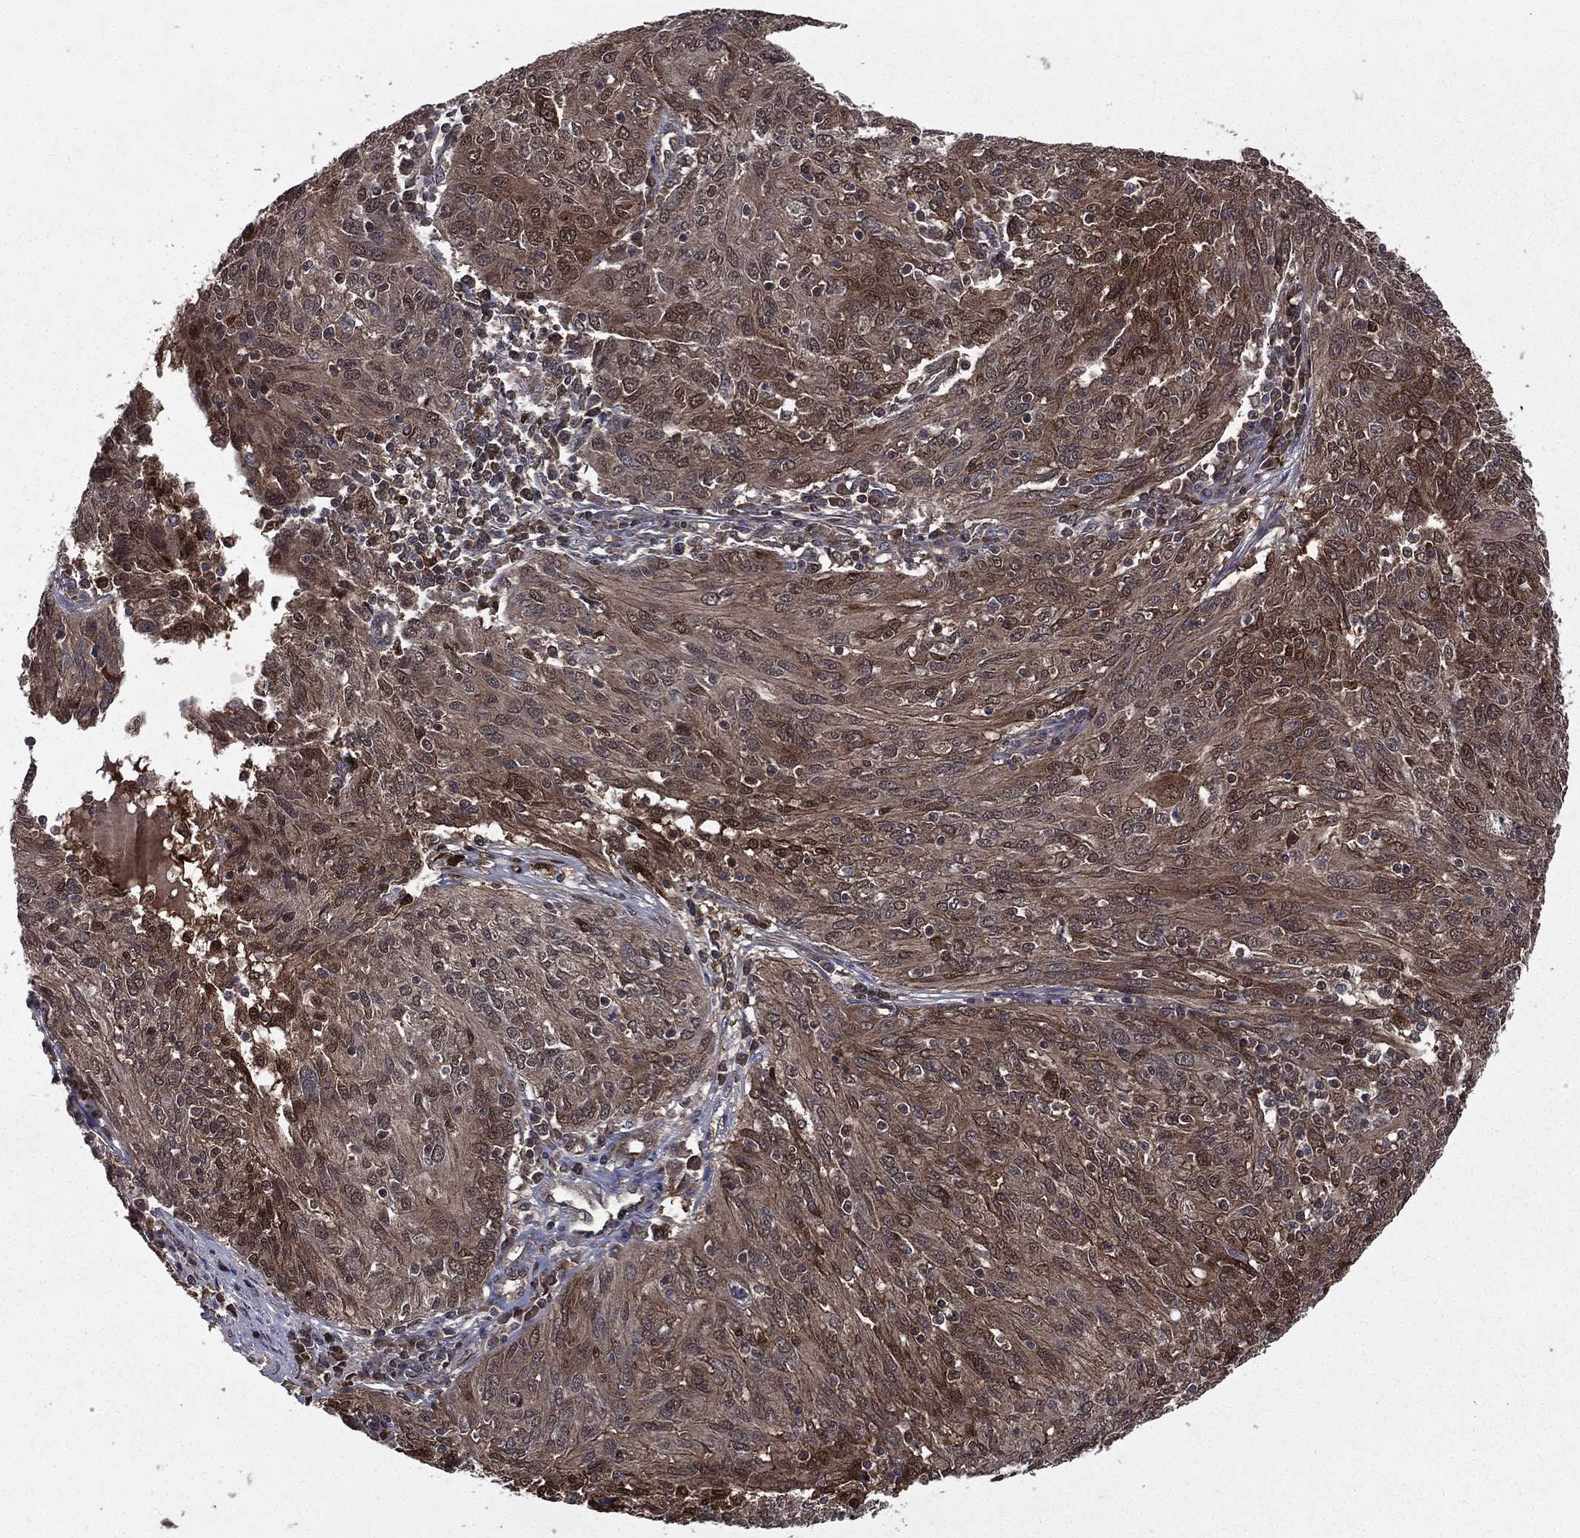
{"staining": {"intensity": "moderate", "quantity": "25%-75%", "location": "cytoplasmic/membranous"}, "tissue": "ovarian cancer", "cell_type": "Tumor cells", "image_type": "cancer", "snomed": [{"axis": "morphology", "description": "Carcinoma, endometroid"}, {"axis": "topography", "description": "Ovary"}], "caption": "High-power microscopy captured an immunohistochemistry micrograph of ovarian cancer (endometroid carcinoma), revealing moderate cytoplasmic/membranous expression in about 25%-75% of tumor cells.", "gene": "FGD1", "patient": {"sex": "female", "age": 50}}